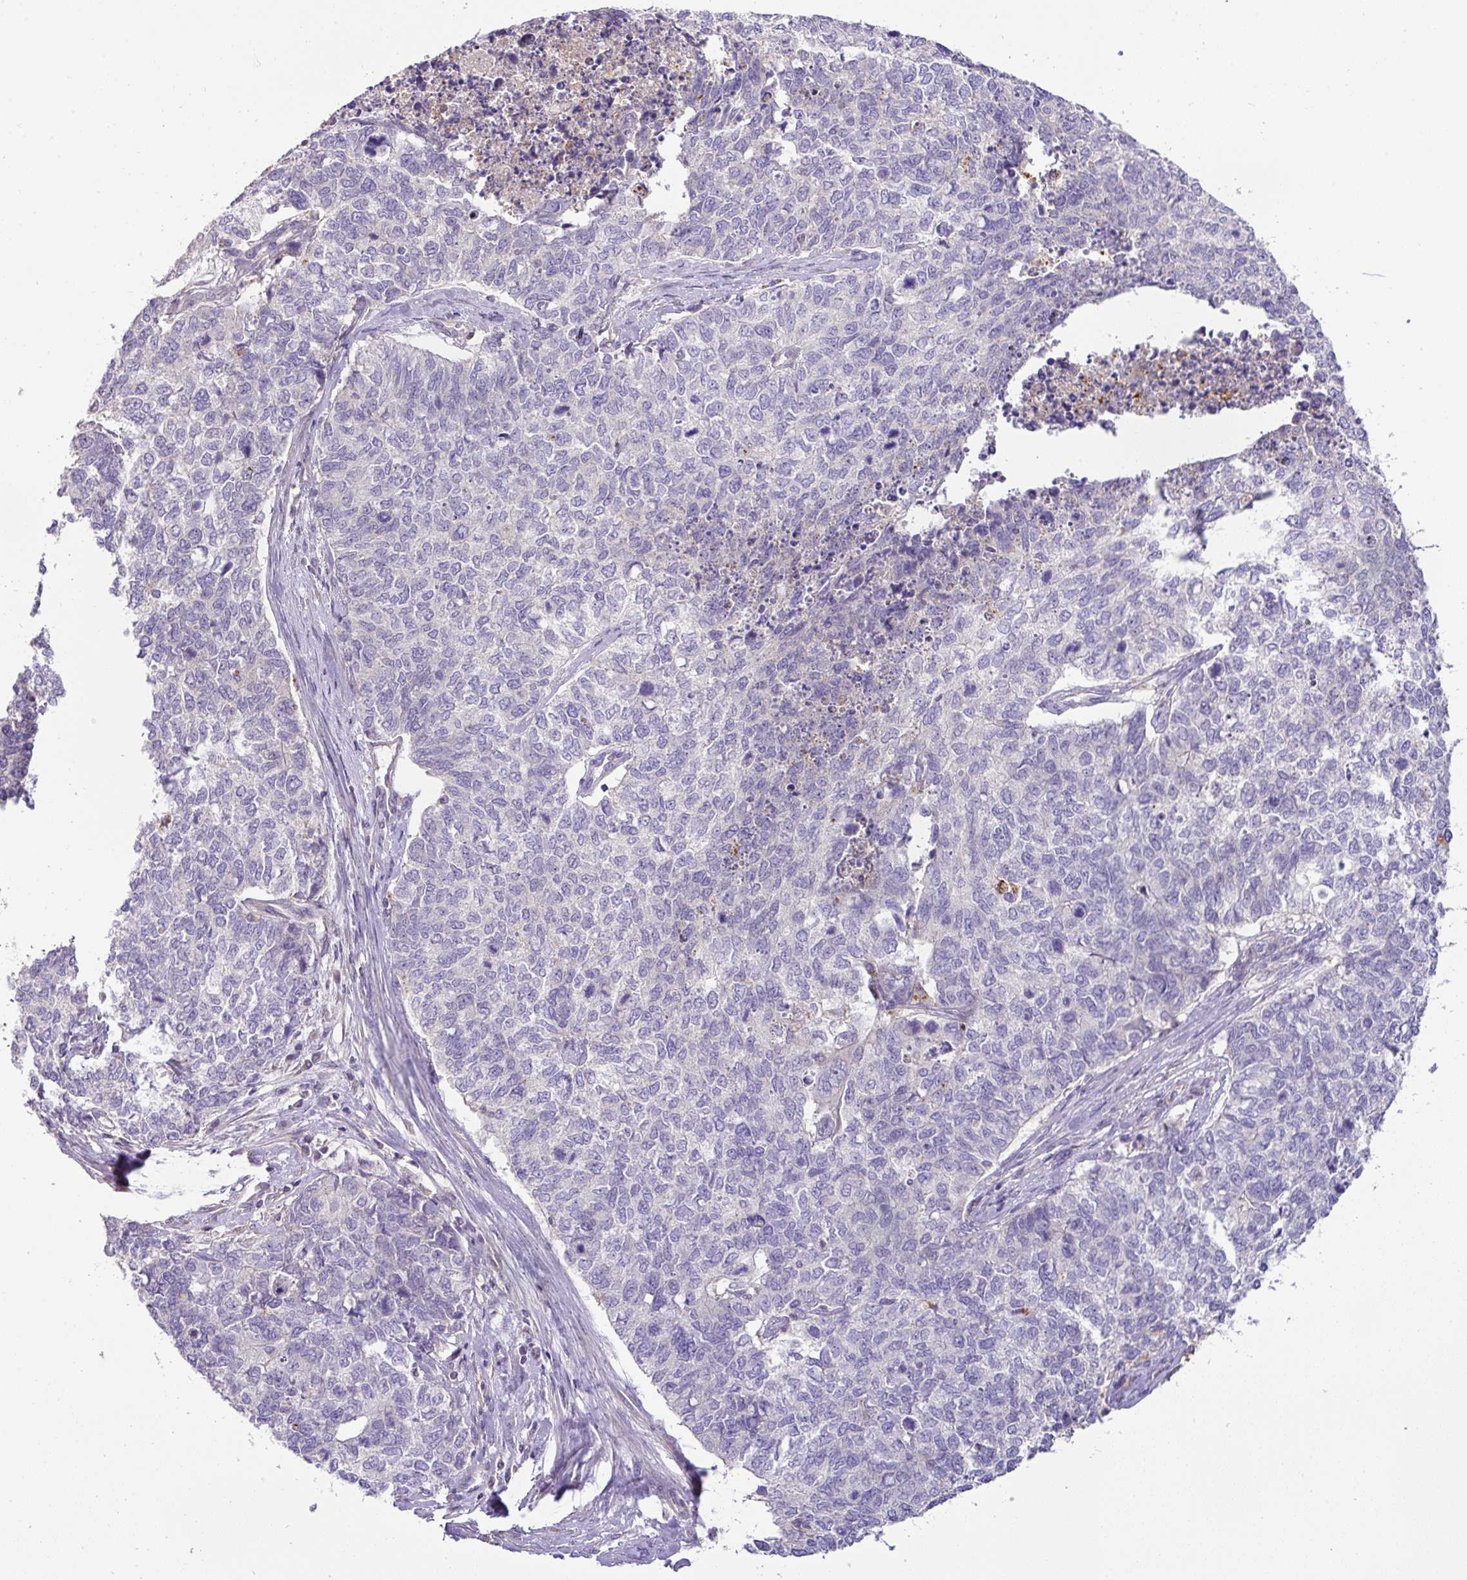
{"staining": {"intensity": "negative", "quantity": "none", "location": "none"}, "tissue": "cervical cancer", "cell_type": "Tumor cells", "image_type": "cancer", "snomed": [{"axis": "morphology", "description": "Squamous cell carcinoma, NOS"}, {"axis": "topography", "description": "Cervix"}], "caption": "The micrograph displays no staining of tumor cells in cervical cancer.", "gene": "HOXC13", "patient": {"sex": "female", "age": 63}}